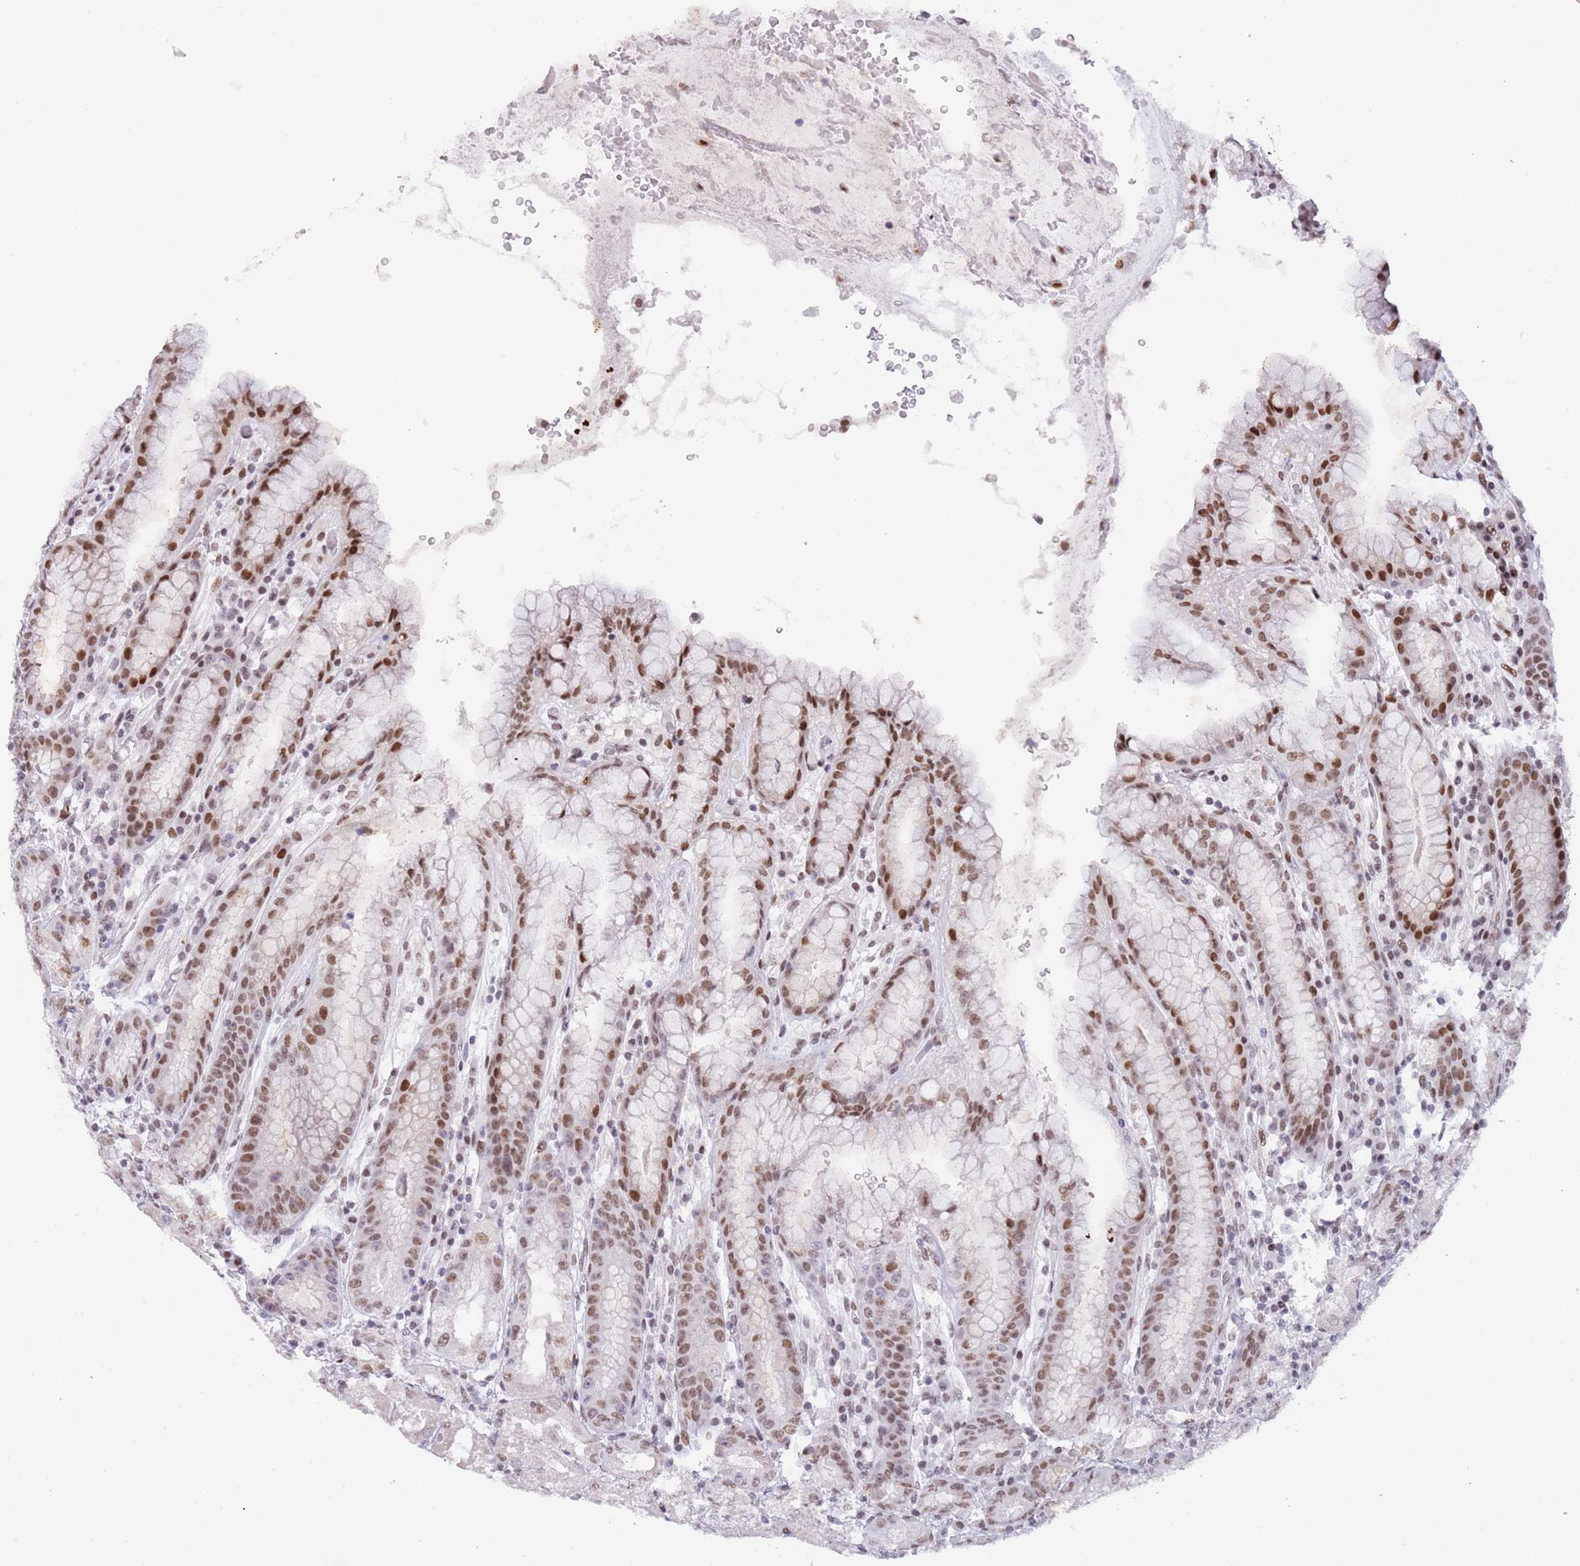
{"staining": {"intensity": "moderate", "quantity": "<25%", "location": "nuclear"}, "tissue": "stomach", "cell_type": "Glandular cells", "image_type": "normal", "snomed": [{"axis": "morphology", "description": "Normal tissue, NOS"}, {"axis": "topography", "description": "Stomach, upper"}], "caption": "Immunohistochemical staining of benign human stomach displays moderate nuclear protein positivity in about <25% of glandular cells.", "gene": "ZNF382", "patient": {"sex": "male", "age": 52}}